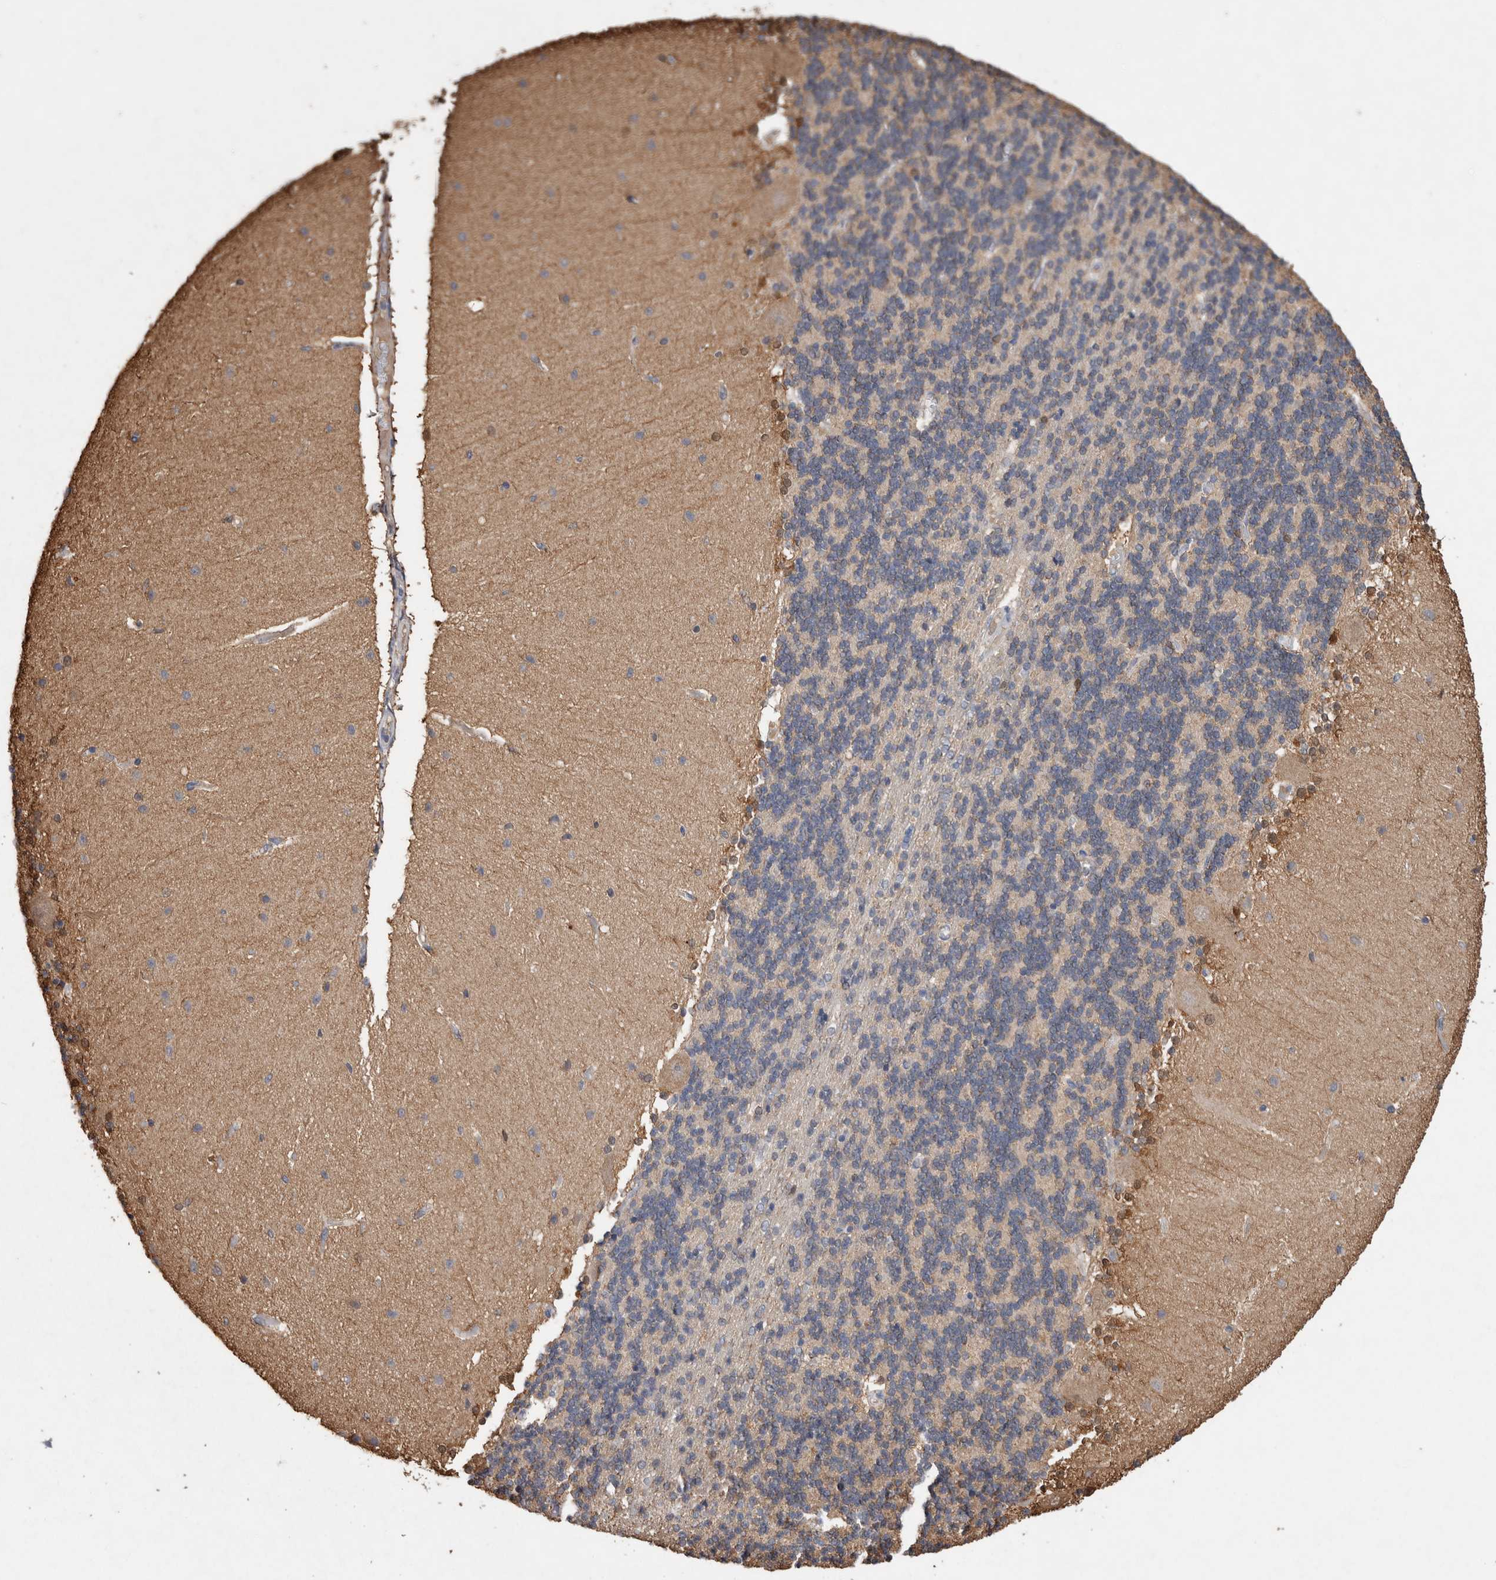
{"staining": {"intensity": "negative", "quantity": "none", "location": "none"}, "tissue": "cerebellum", "cell_type": "Cells in granular layer", "image_type": "normal", "snomed": [{"axis": "morphology", "description": "Normal tissue, NOS"}, {"axis": "topography", "description": "Cerebellum"}], "caption": "An immunohistochemistry (IHC) image of benign cerebellum is shown. There is no staining in cells in granular layer of cerebellum.", "gene": "FABP7", "patient": {"sex": "female", "age": 54}}